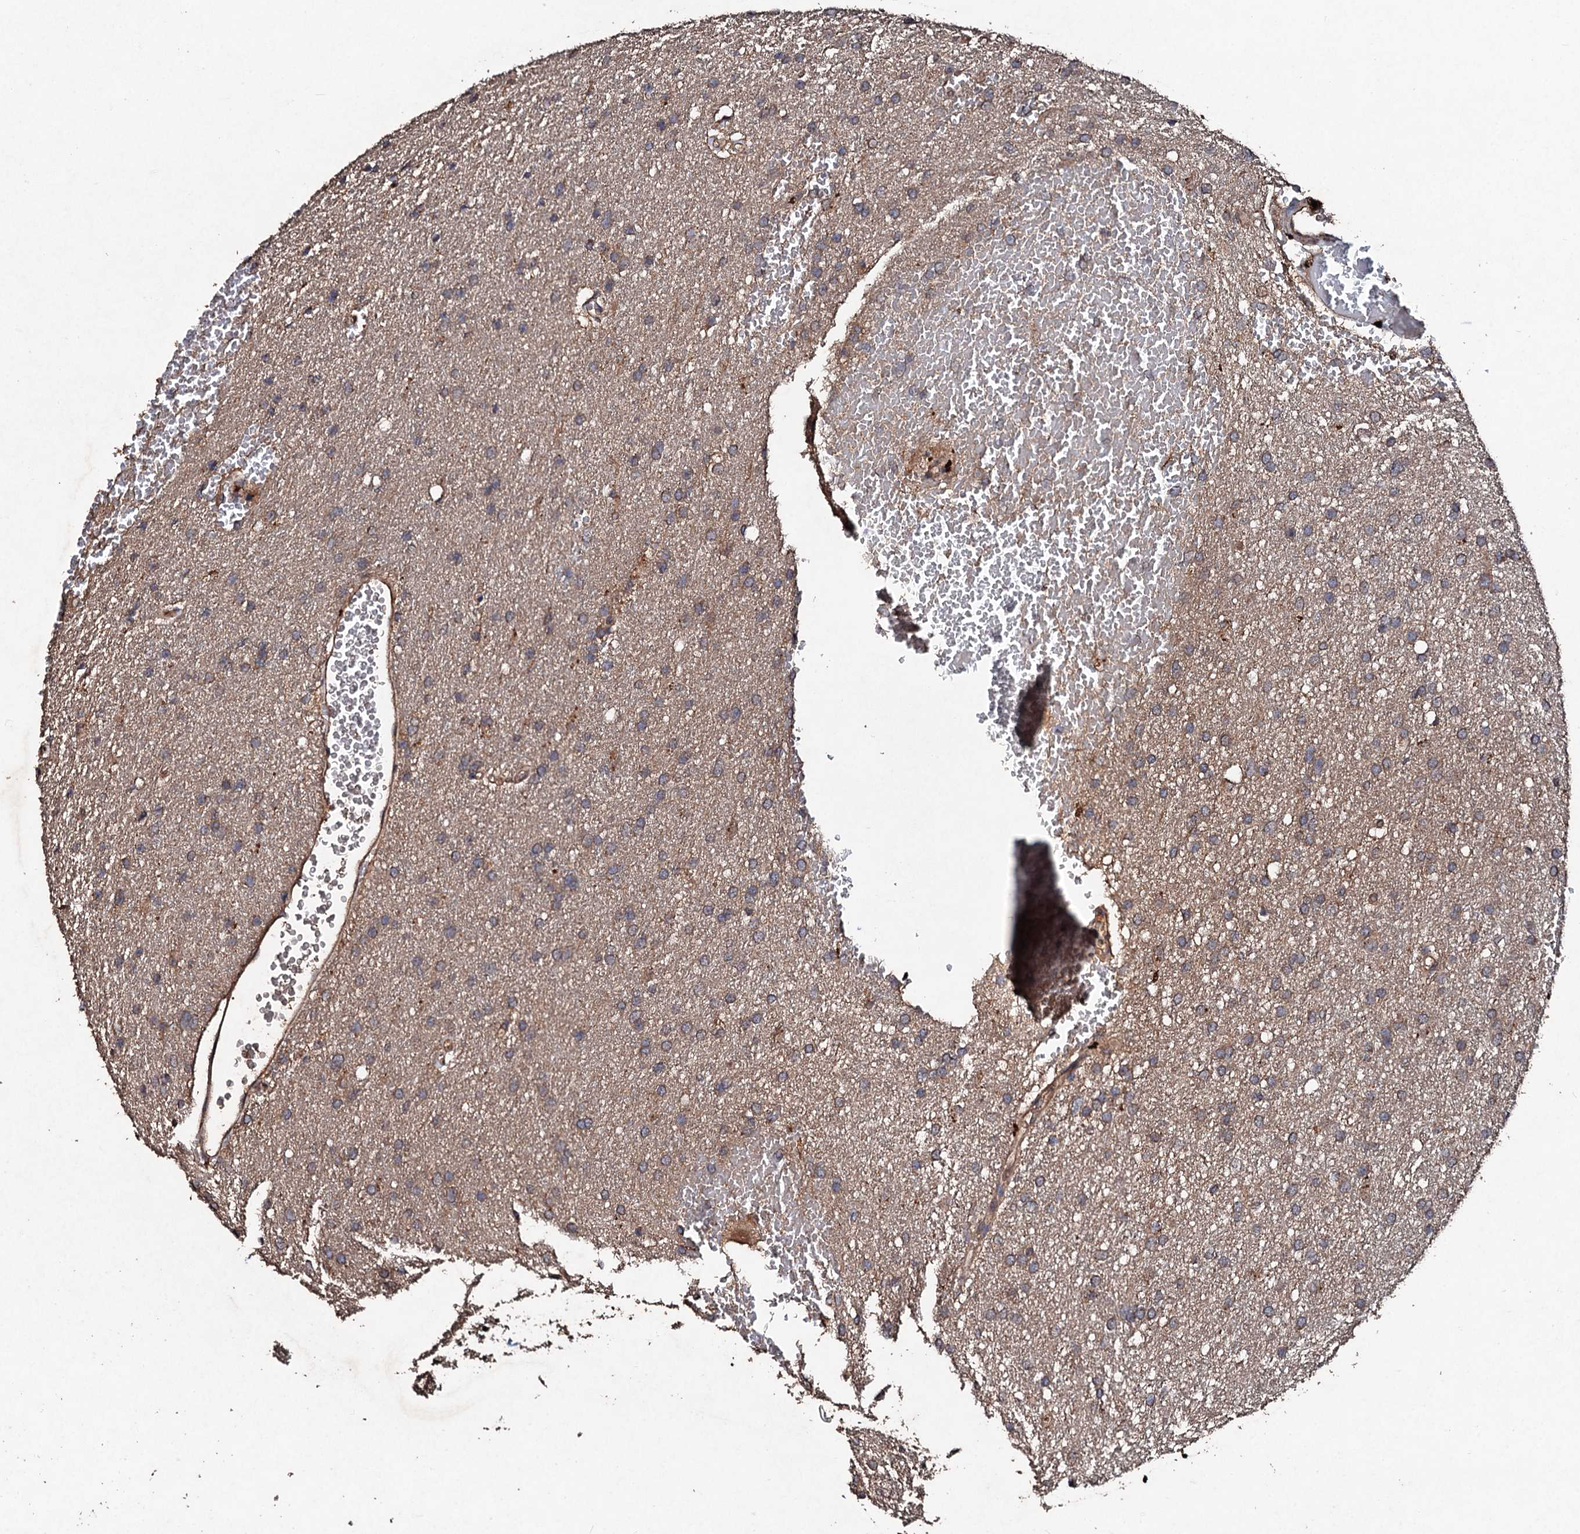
{"staining": {"intensity": "weak", "quantity": "<25%", "location": "cytoplasmic/membranous"}, "tissue": "glioma", "cell_type": "Tumor cells", "image_type": "cancer", "snomed": [{"axis": "morphology", "description": "Glioma, malignant, High grade"}, {"axis": "topography", "description": "Cerebral cortex"}], "caption": "High power microscopy micrograph of an immunohistochemistry image of malignant high-grade glioma, revealing no significant positivity in tumor cells. (Brightfield microscopy of DAB (3,3'-diaminobenzidine) IHC at high magnification).", "gene": "KERA", "patient": {"sex": "female", "age": 36}}